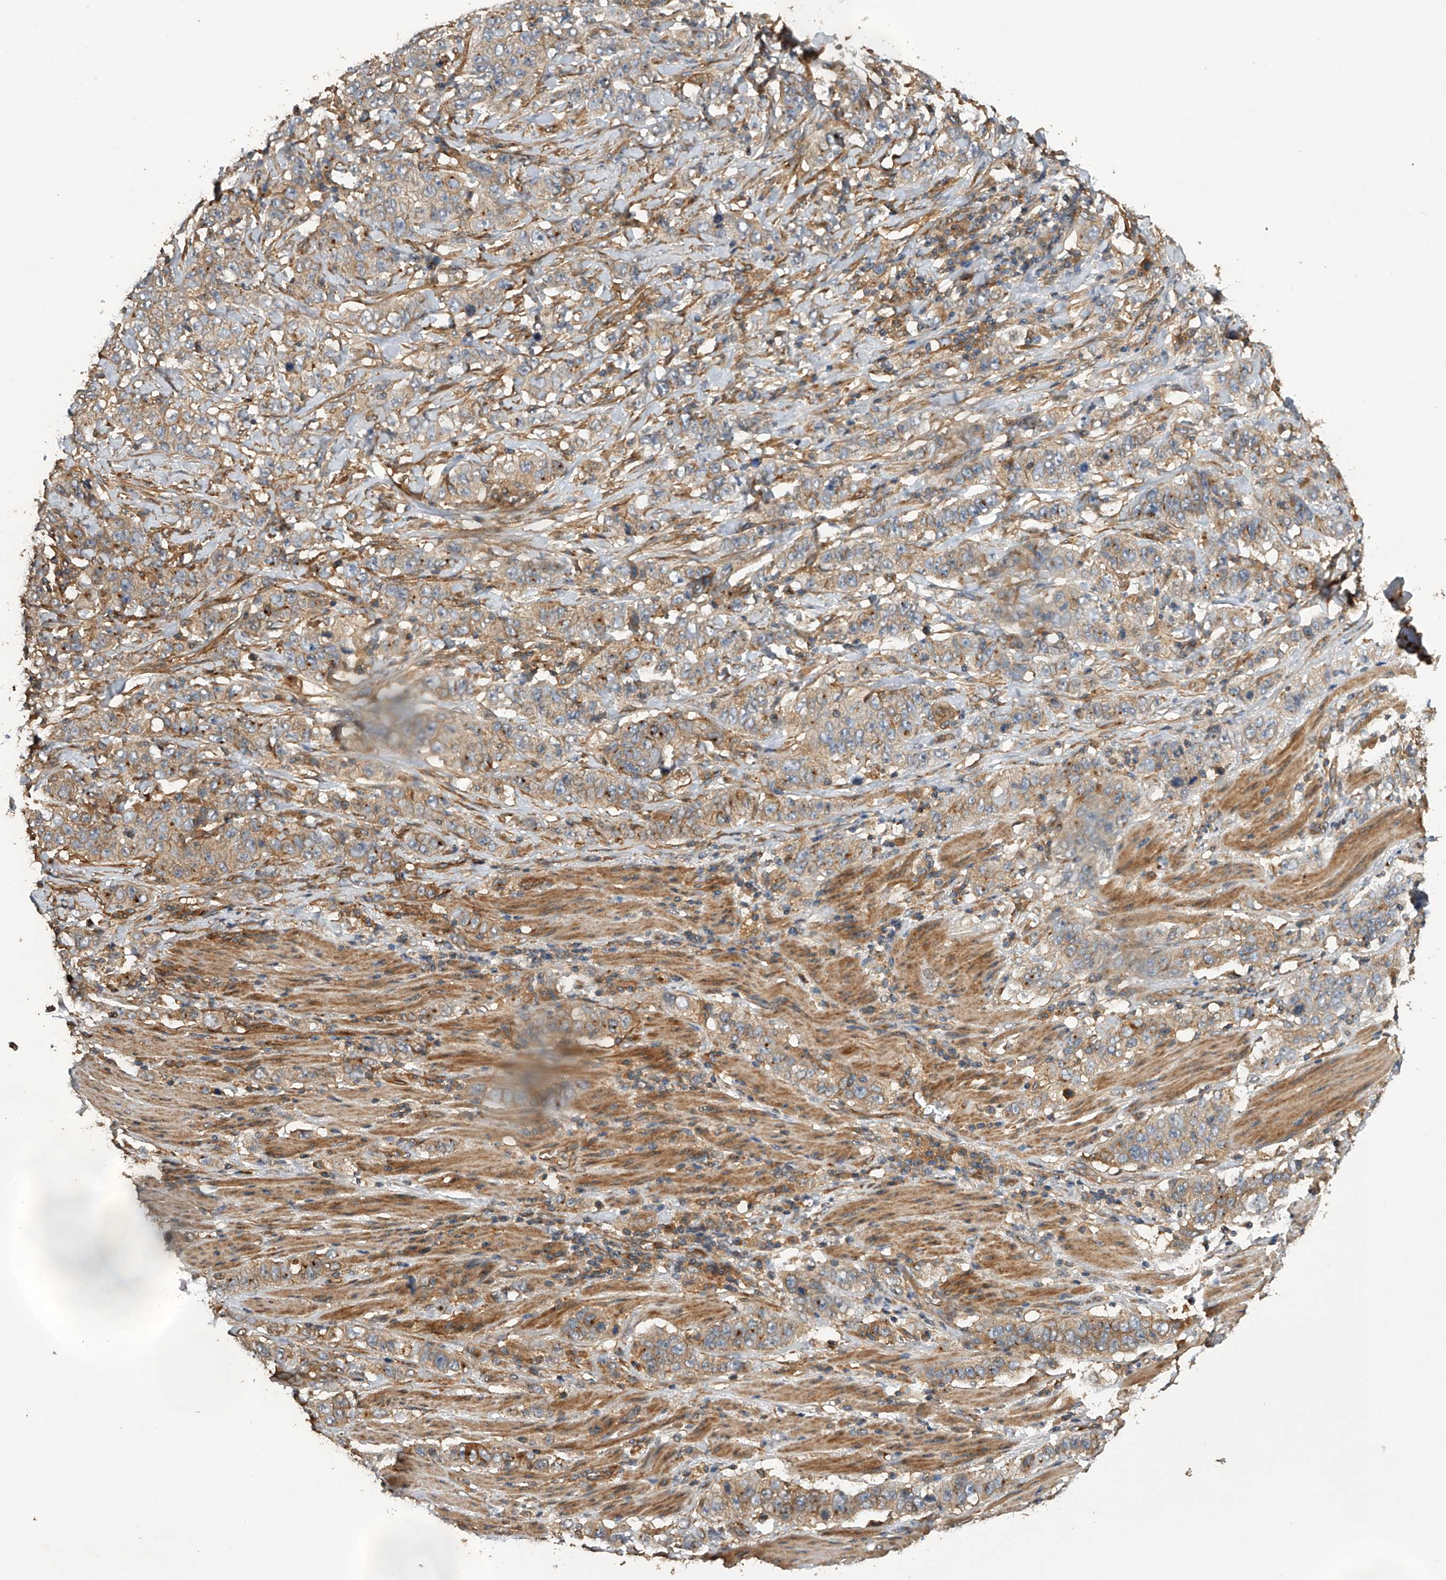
{"staining": {"intensity": "moderate", "quantity": ">75%", "location": "cytoplasmic/membranous"}, "tissue": "stomach cancer", "cell_type": "Tumor cells", "image_type": "cancer", "snomed": [{"axis": "morphology", "description": "Adenocarcinoma, NOS"}, {"axis": "topography", "description": "Stomach"}], "caption": "Human stomach adenocarcinoma stained with a brown dye demonstrates moderate cytoplasmic/membranous positive positivity in about >75% of tumor cells.", "gene": "PTPRA", "patient": {"sex": "male", "age": 48}}